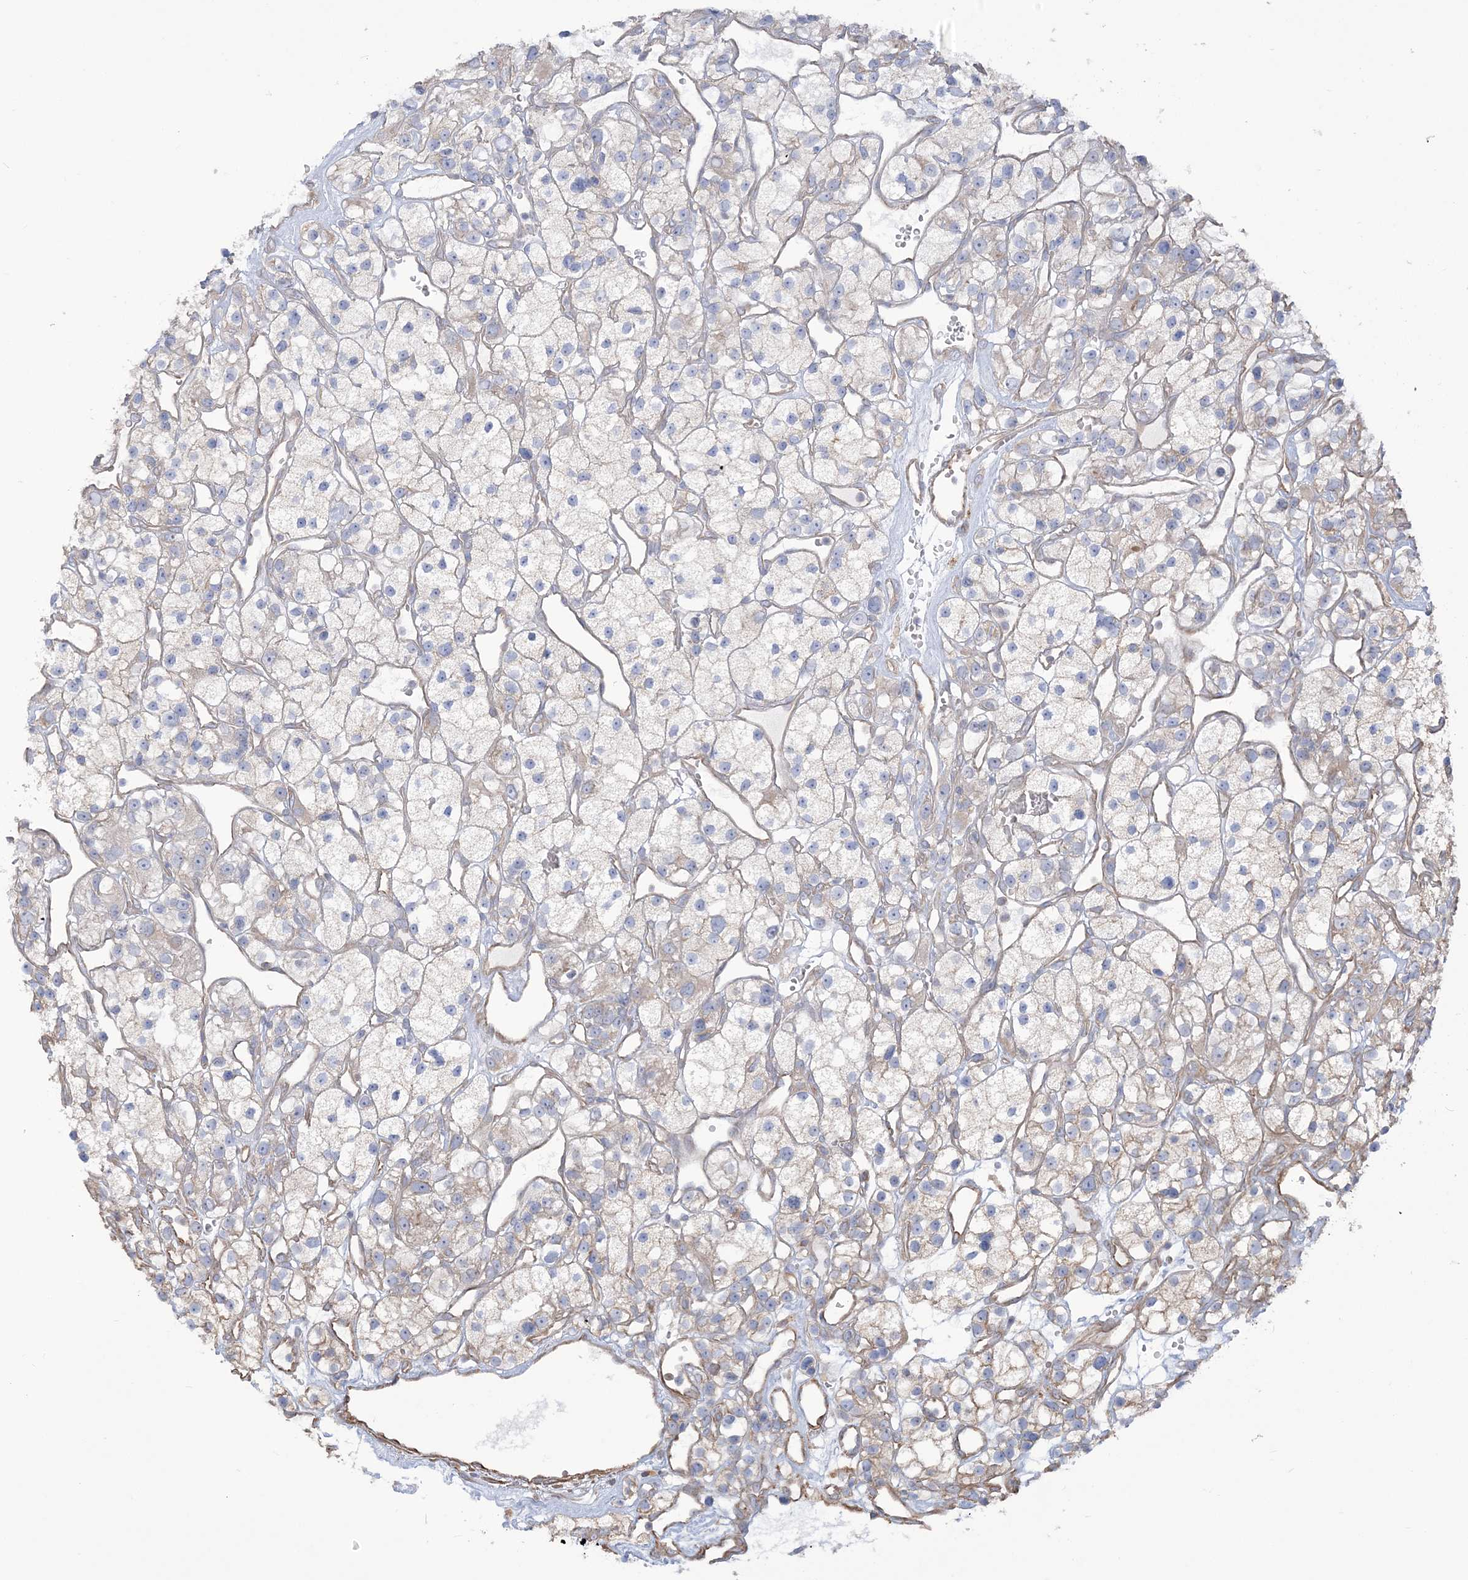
{"staining": {"intensity": "weak", "quantity": "<25%", "location": "cytoplasmic/membranous"}, "tissue": "renal cancer", "cell_type": "Tumor cells", "image_type": "cancer", "snomed": [{"axis": "morphology", "description": "Adenocarcinoma, NOS"}, {"axis": "topography", "description": "Kidney"}], "caption": "Adenocarcinoma (renal) stained for a protein using IHC exhibits no positivity tumor cells.", "gene": "ZNF821", "patient": {"sex": "female", "age": 57}}